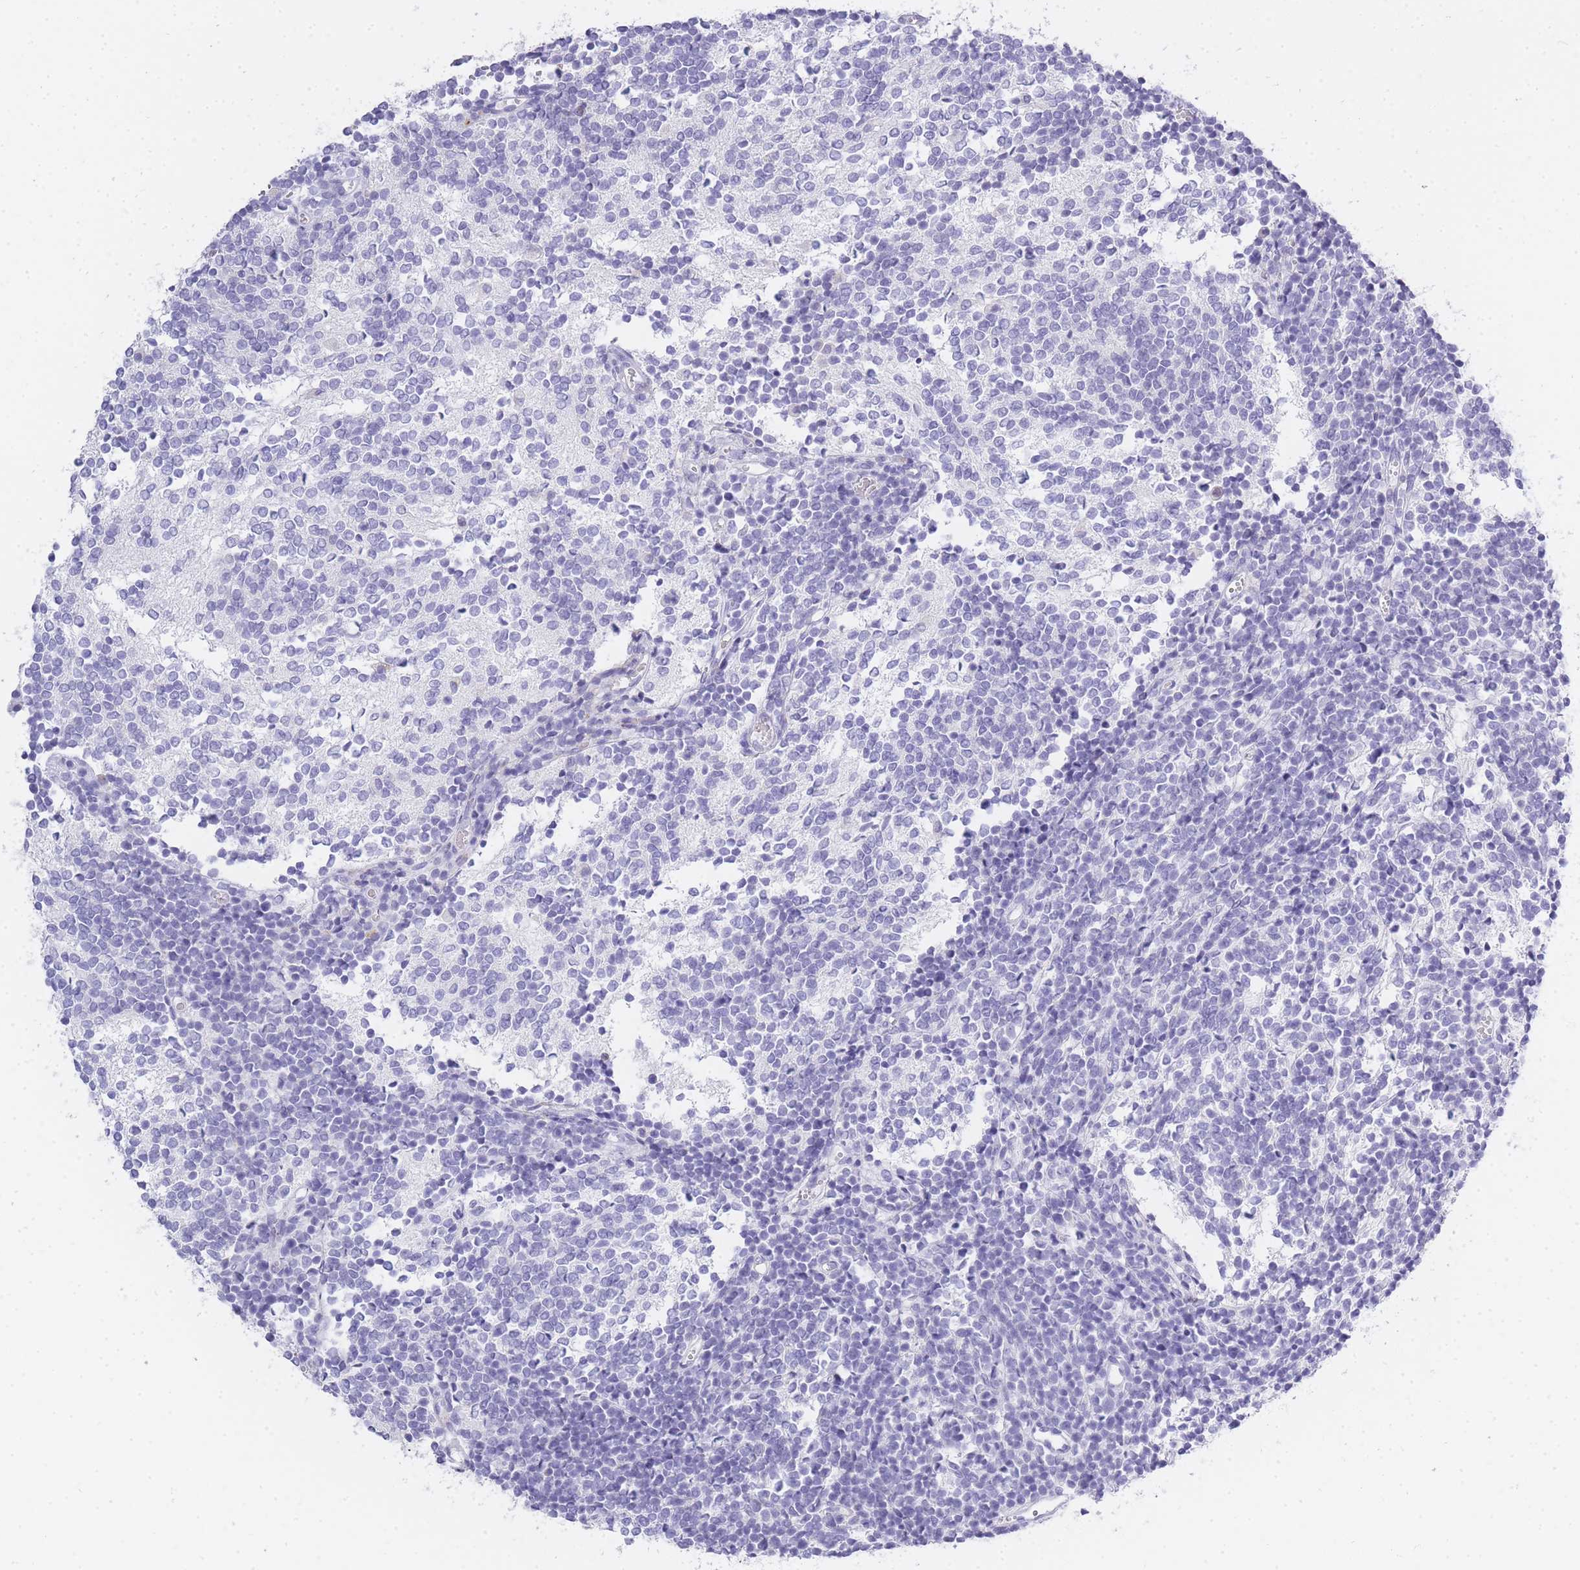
{"staining": {"intensity": "negative", "quantity": "none", "location": "none"}, "tissue": "glioma", "cell_type": "Tumor cells", "image_type": "cancer", "snomed": [{"axis": "morphology", "description": "Glioma, malignant, Low grade"}, {"axis": "topography", "description": "Brain"}], "caption": "The IHC histopathology image has no significant positivity in tumor cells of malignant glioma (low-grade) tissue.", "gene": "RHO", "patient": {"sex": "female", "age": 1}}